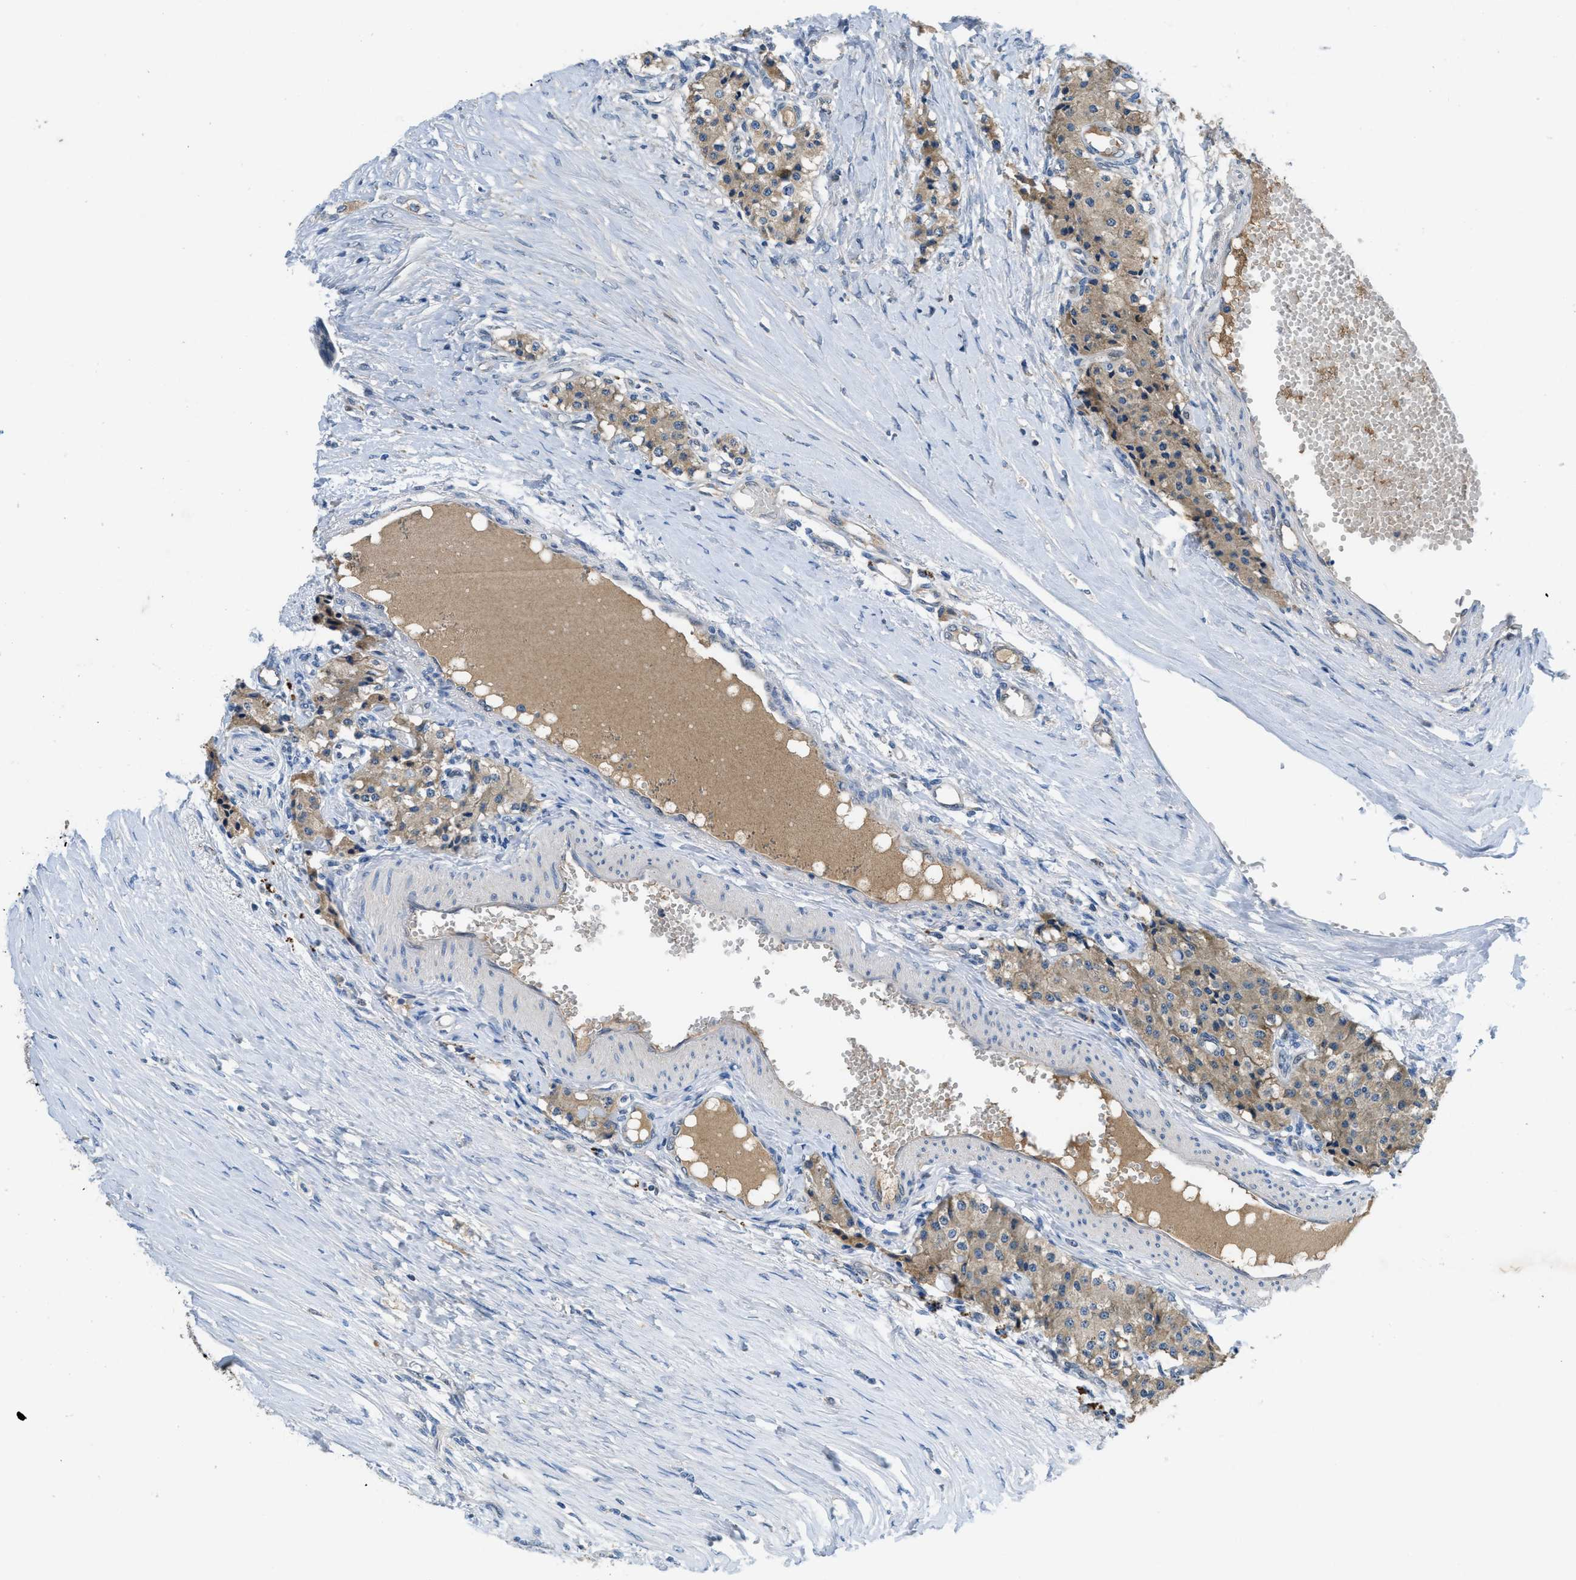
{"staining": {"intensity": "moderate", "quantity": ">75%", "location": "cytoplasmic/membranous"}, "tissue": "carcinoid", "cell_type": "Tumor cells", "image_type": "cancer", "snomed": [{"axis": "morphology", "description": "Carcinoid, malignant, NOS"}, {"axis": "topography", "description": "Colon"}], "caption": "An immunohistochemistry photomicrograph of tumor tissue is shown. Protein staining in brown highlights moderate cytoplasmic/membranous positivity in carcinoid within tumor cells.", "gene": "PNKD", "patient": {"sex": "female", "age": 52}}